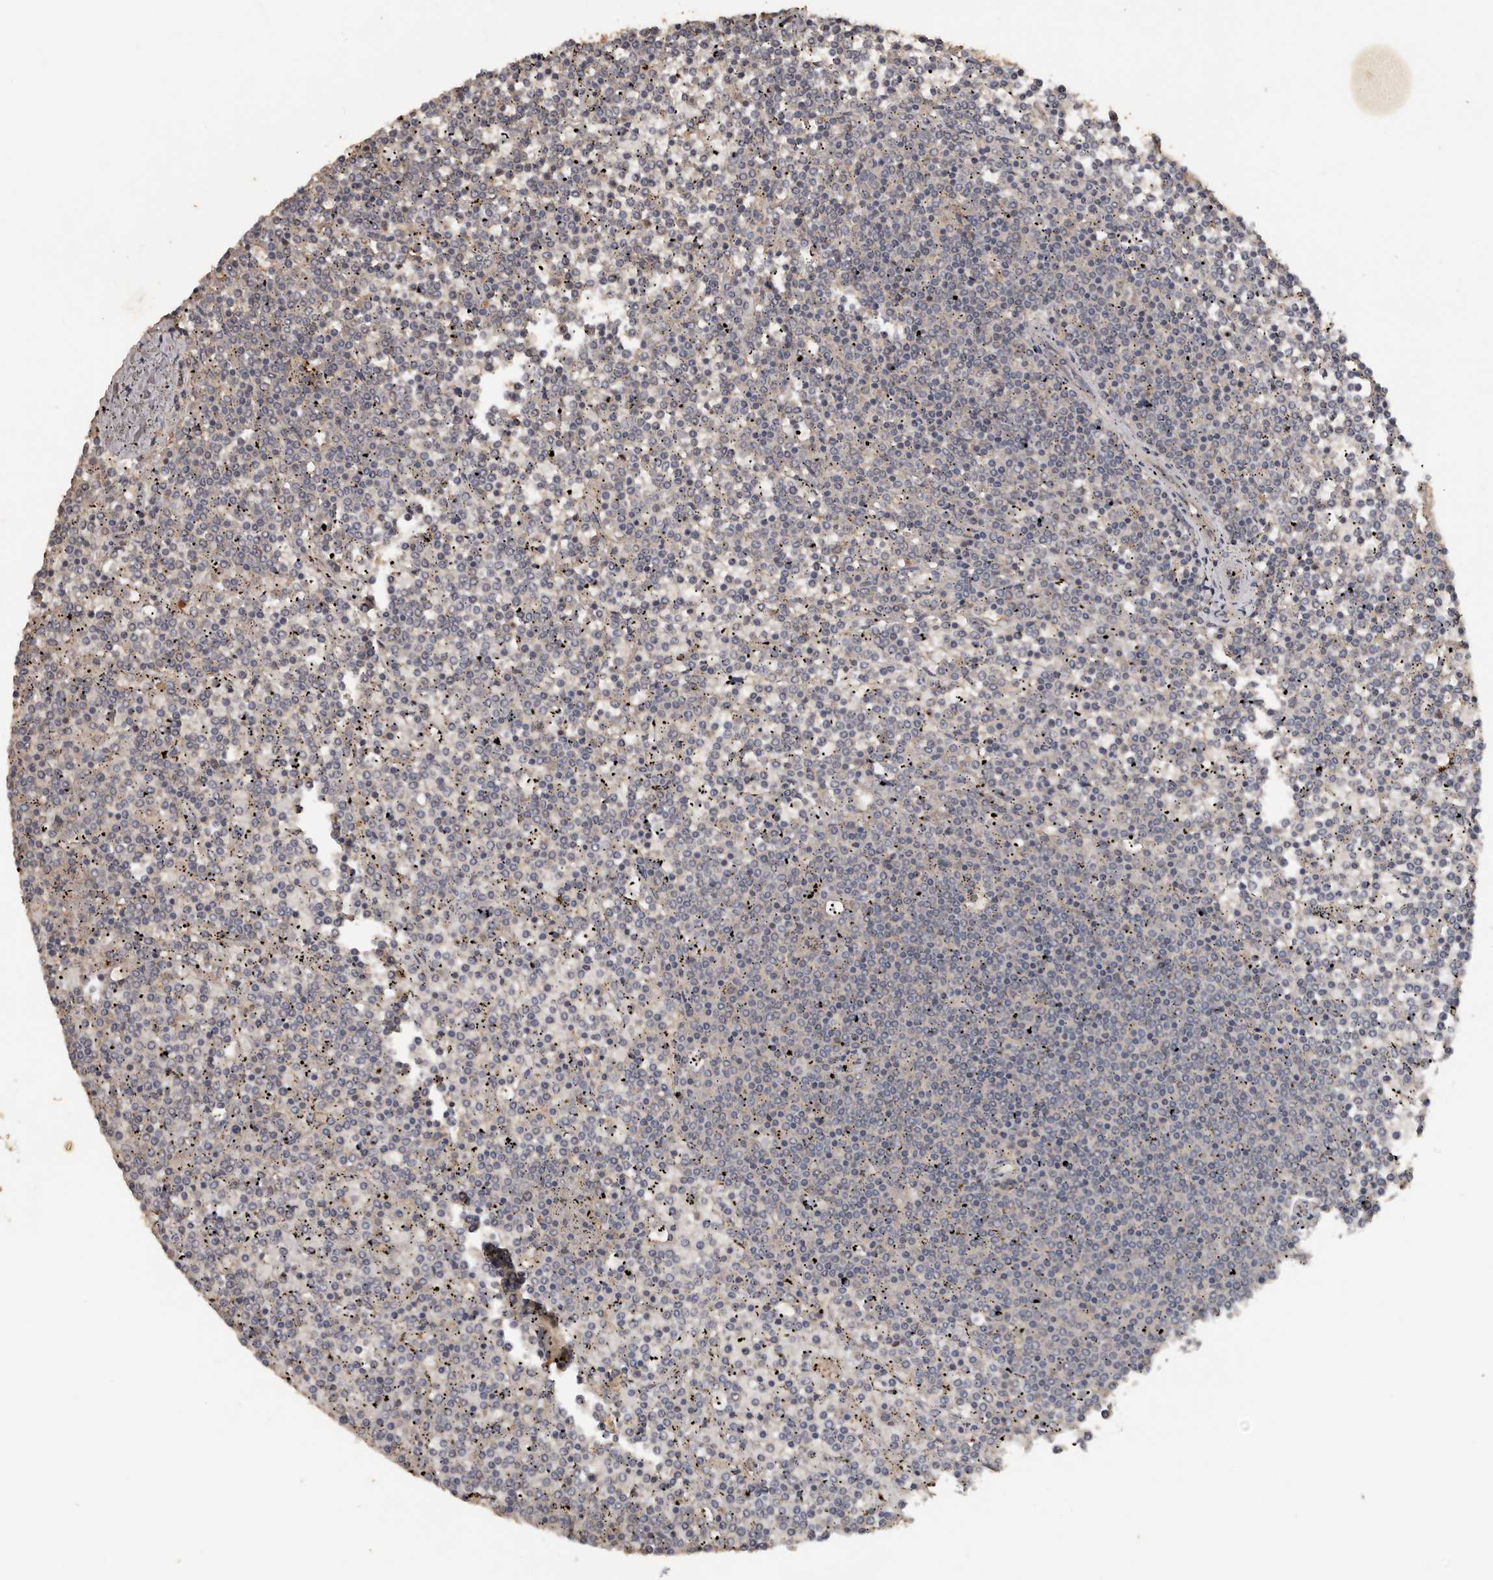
{"staining": {"intensity": "negative", "quantity": "none", "location": "none"}, "tissue": "lymphoma", "cell_type": "Tumor cells", "image_type": "cancer", "snomed": [{"axis": "morphology", "description": "Malignant lymphoma, non-Hodgkin's type, Low grade"}, {"axis": "topography", "description": "Spleen"}], "caption": "DAB immunohistochemical staining of lymphoma reveals no significant positivity in tumor cells. (DAB immunohistochemistry visualized using brightfield microscopy, high magnification).", "gene": "HYAL4", "patient": {"sex": "female", "age": 19}}